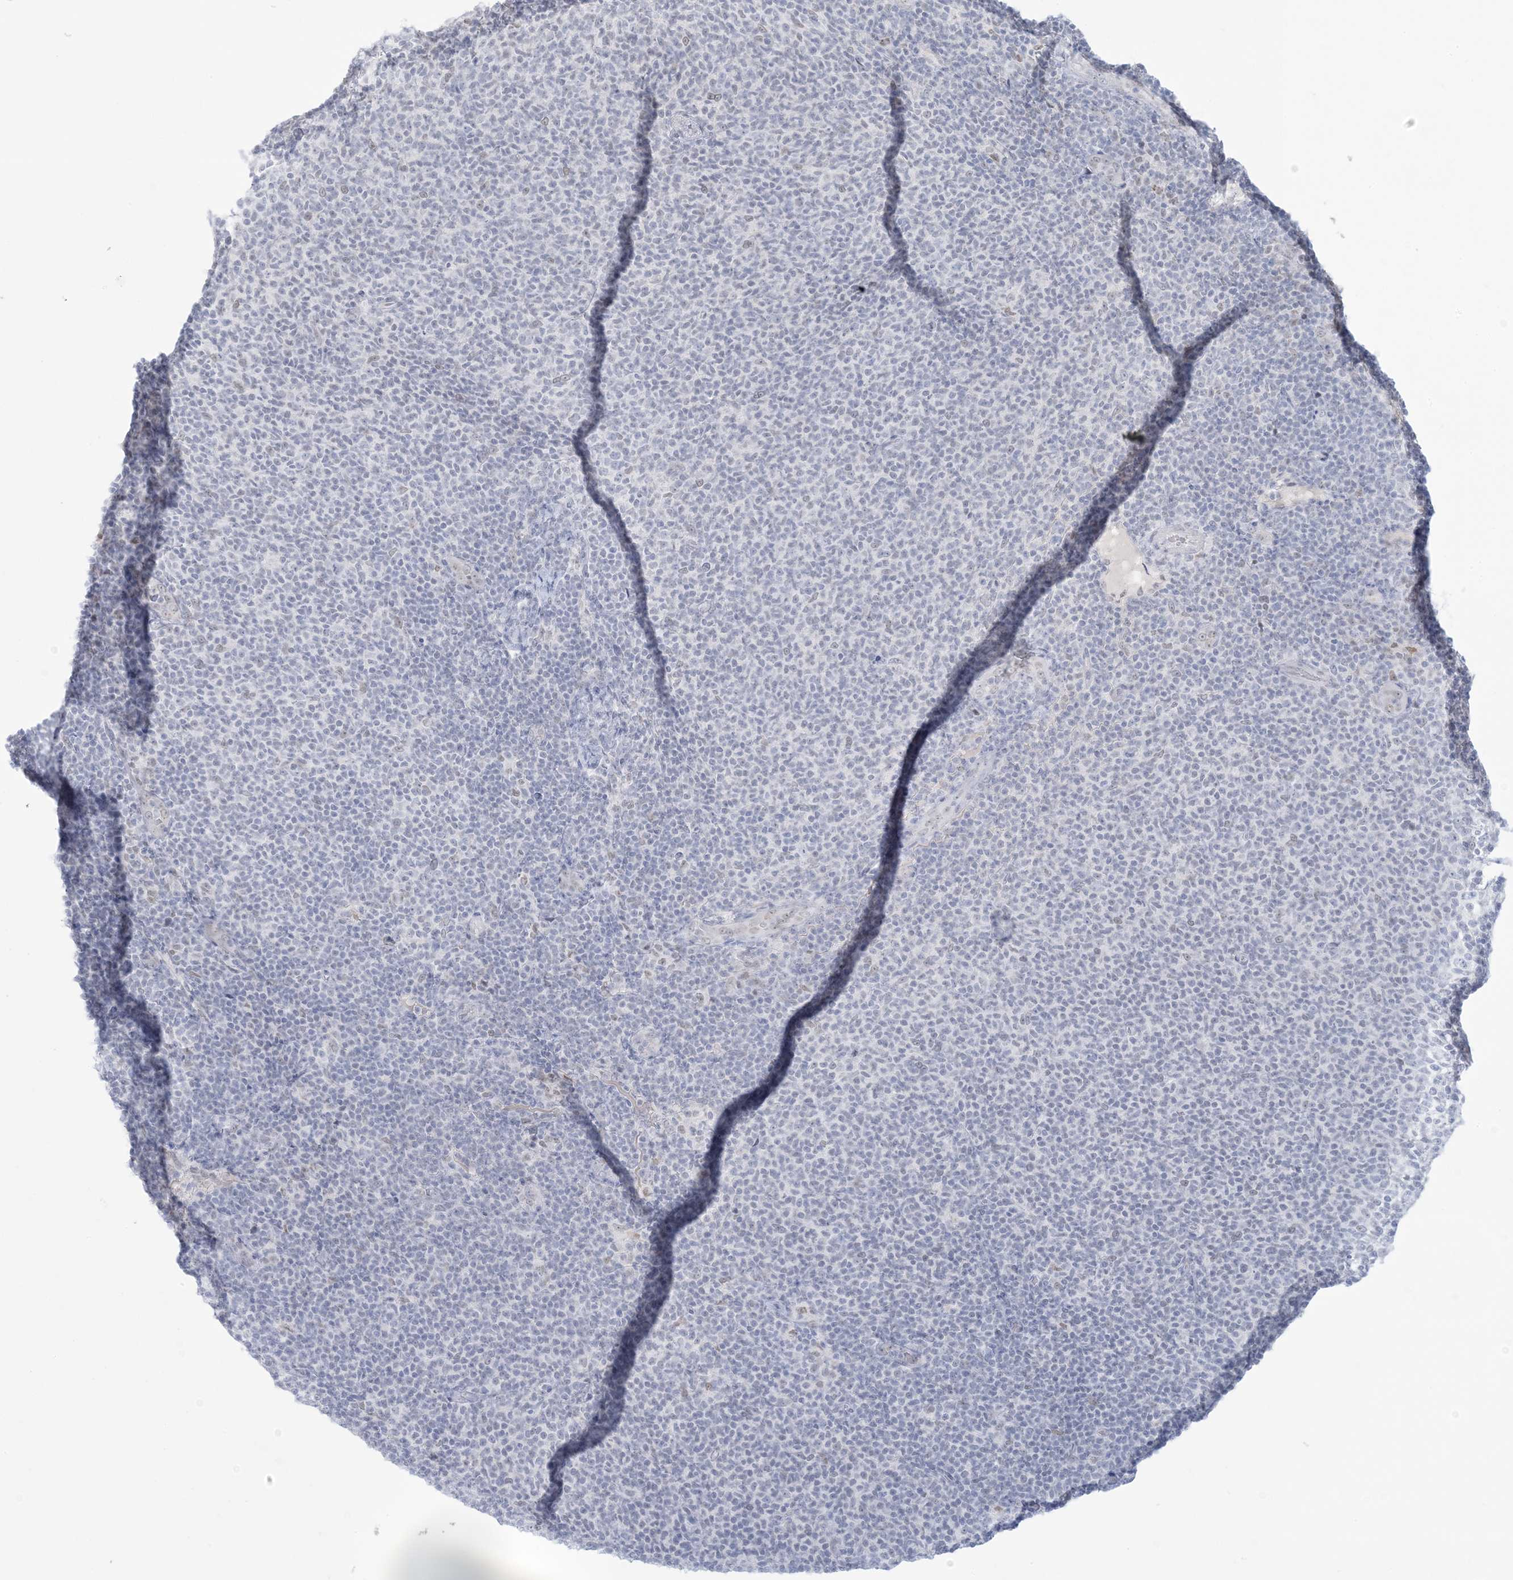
{"staining": {"intensity": "negative", "quantity": "none", "location": "none"}, "tissue": "lymphoma", "cell_type": "Tumor cells", "image_type": "cancer", "snomed": [{"axis": "morphology", "description": "Malignant lymphoma, non-Hodgkin's type, Low grade"}, {"axis": "topography", "description": "Lymph node"}], "caption": "IHC photomicrograph of neoplastic tissue: lymphoma stained with DAB displays no significant protein staining in tumor cells.", "gene": "HOMEZ", "patient": {"sex": "male", "age": 66}}